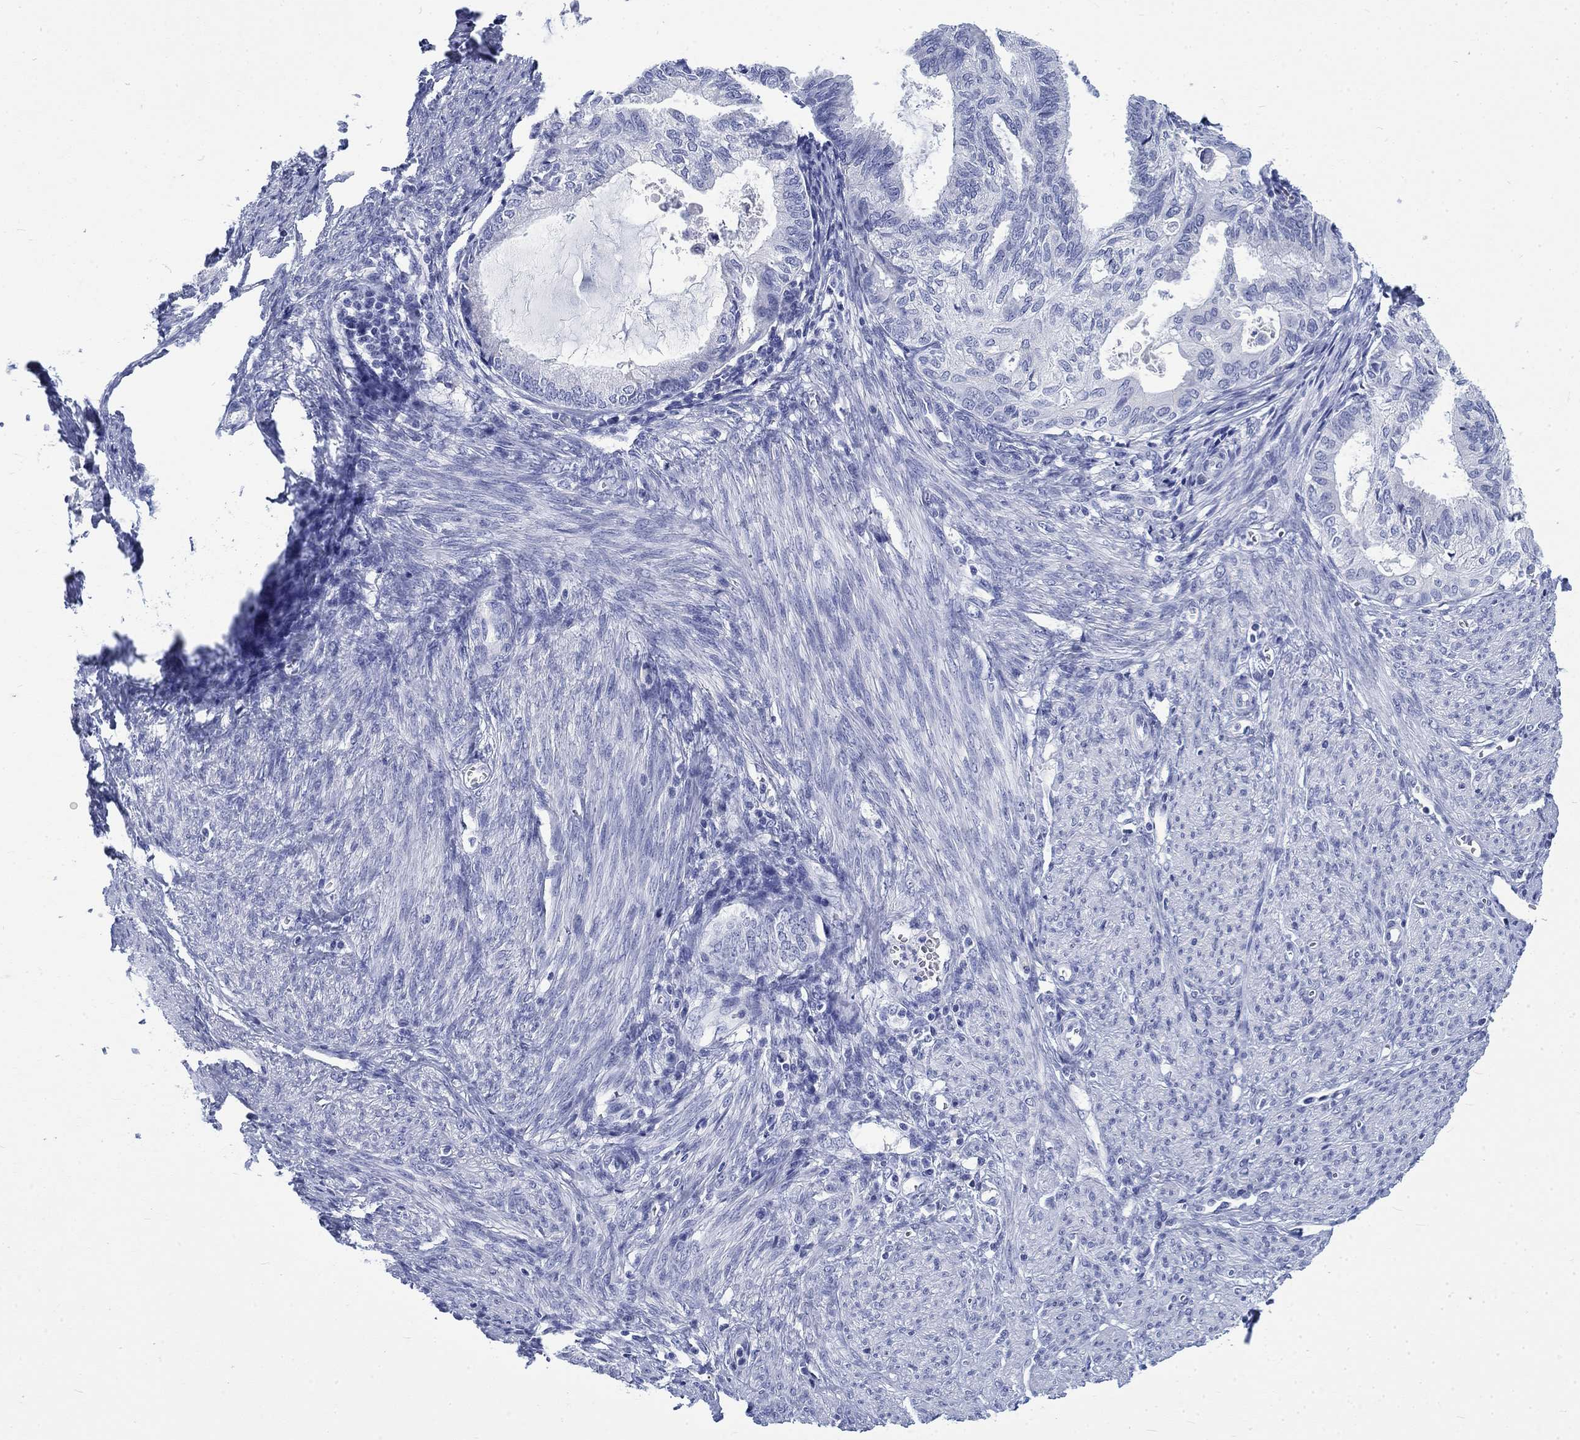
{"staining": {"intensity": "negative", "quantity": "none", "location": "none"}, "tissue": "endometrial cancer", "cell_type": "Tumor cells", "image_type": "cancer", "snomed": [{"axis": "morphology", "description": "Adenocarcinoma, NOS"}, {"axis": "topography", "description": "Endometrium"}], "caption": "Image shows no protein positivity in tumor cells of adenocarcinoma (endometrial) tissue. (DAB immunohistochemistry, high magnification).", "gene": "KRT76", "patient": {"sex": "female", "age": 86}}